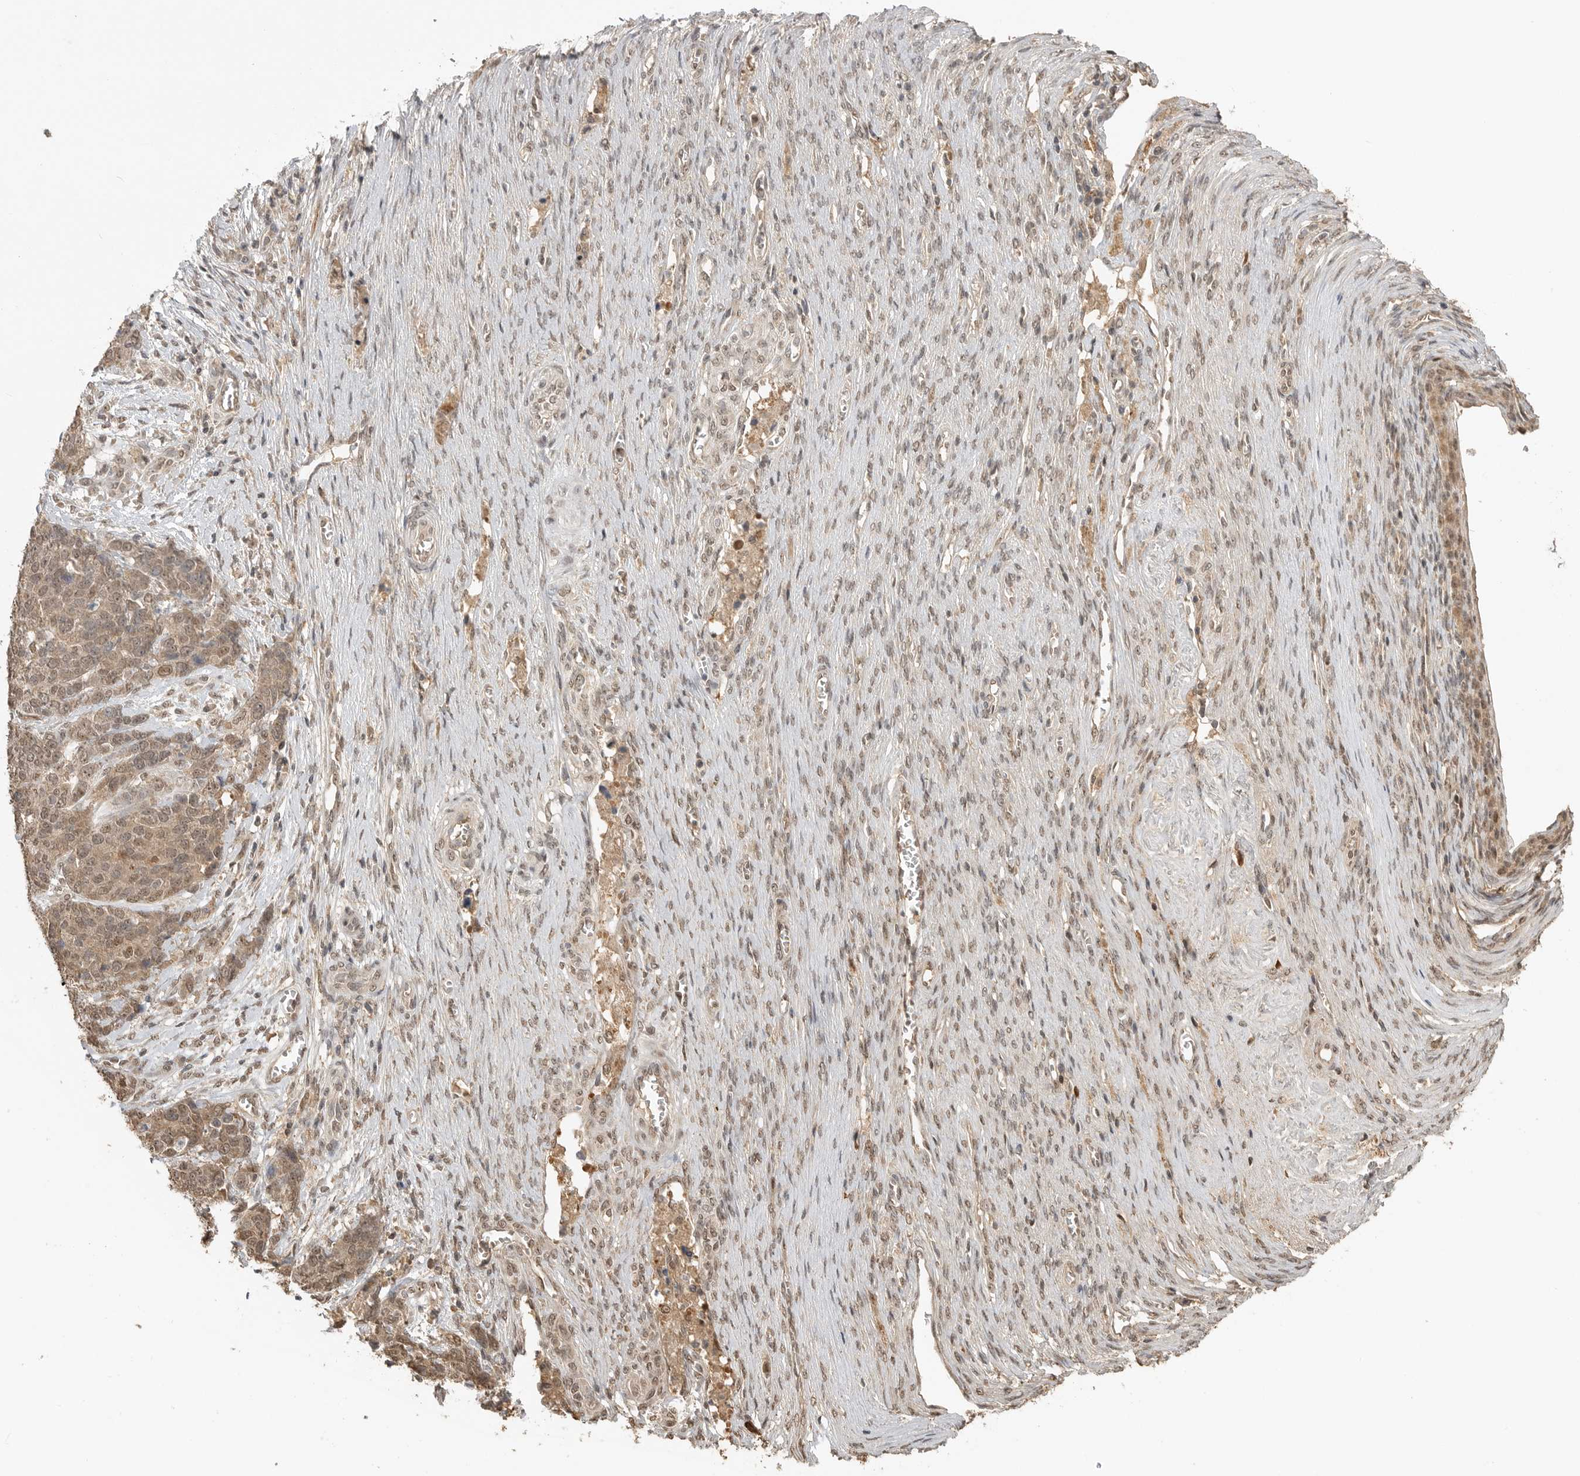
{"staining": {"intensity": "moderate", "quantity": ">75%", "location": "cytoplasmic/membranous,nuclear"}, "tissue": "ovarian cancer", "cell_type": "Tumor cells", "image_type": "cancer", "snomed": [{"axis": "morphology", "description": "Cystadenocarcinoma, serous, NOS"}, {"axis": "topography", "description": "Ovary"}], "caption": "Ovarian serous cystadenocarcinoma stained with a brown dye exhibits moderate cytoplasmic/membranous and nuclear positive positivity in approximately >75% of tumor cells.", "gene": "ASPSCR1", "patient": {"sex": "female", "age": 44}}